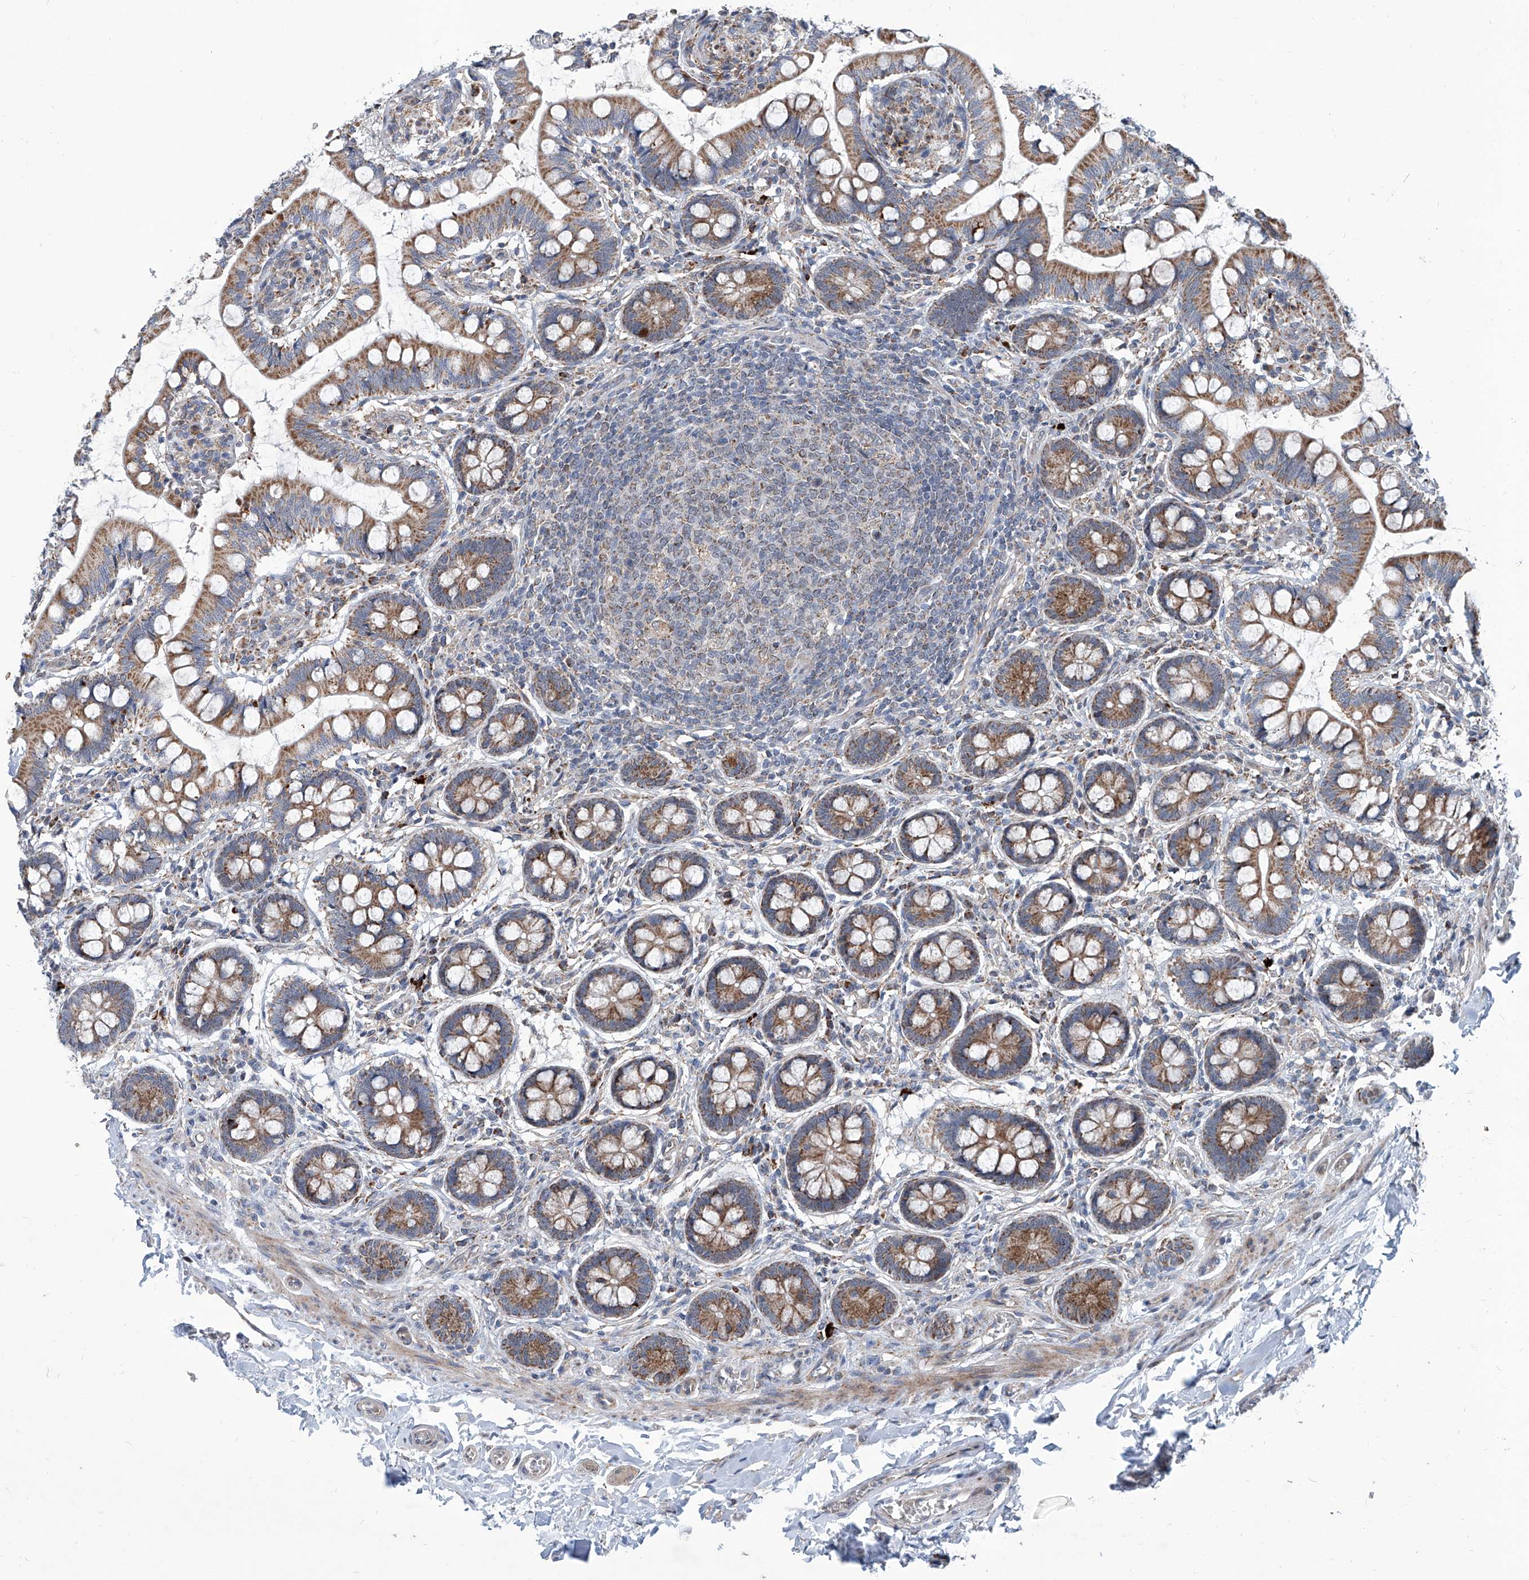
{"staining": {"intensity": "strong", "quantity": ">75%", "location": "cytoplasmic/membranous"}, "tissue": "small intestine", "cell_type": "Glandular cells", "image_type": "normal", "snomed": [{"axis": "morphology", "description": "Normal tissue, NOS"}, {"axis": "topography", "description": "Small intestine"}], "caption": "Small intestine stained for a protein (brown) shows strong cytoplasmic/membranous positive positivity in about >75% of glandular cells.", "gene": "USP48", "patient": {"sex": "male", "age": 52}}